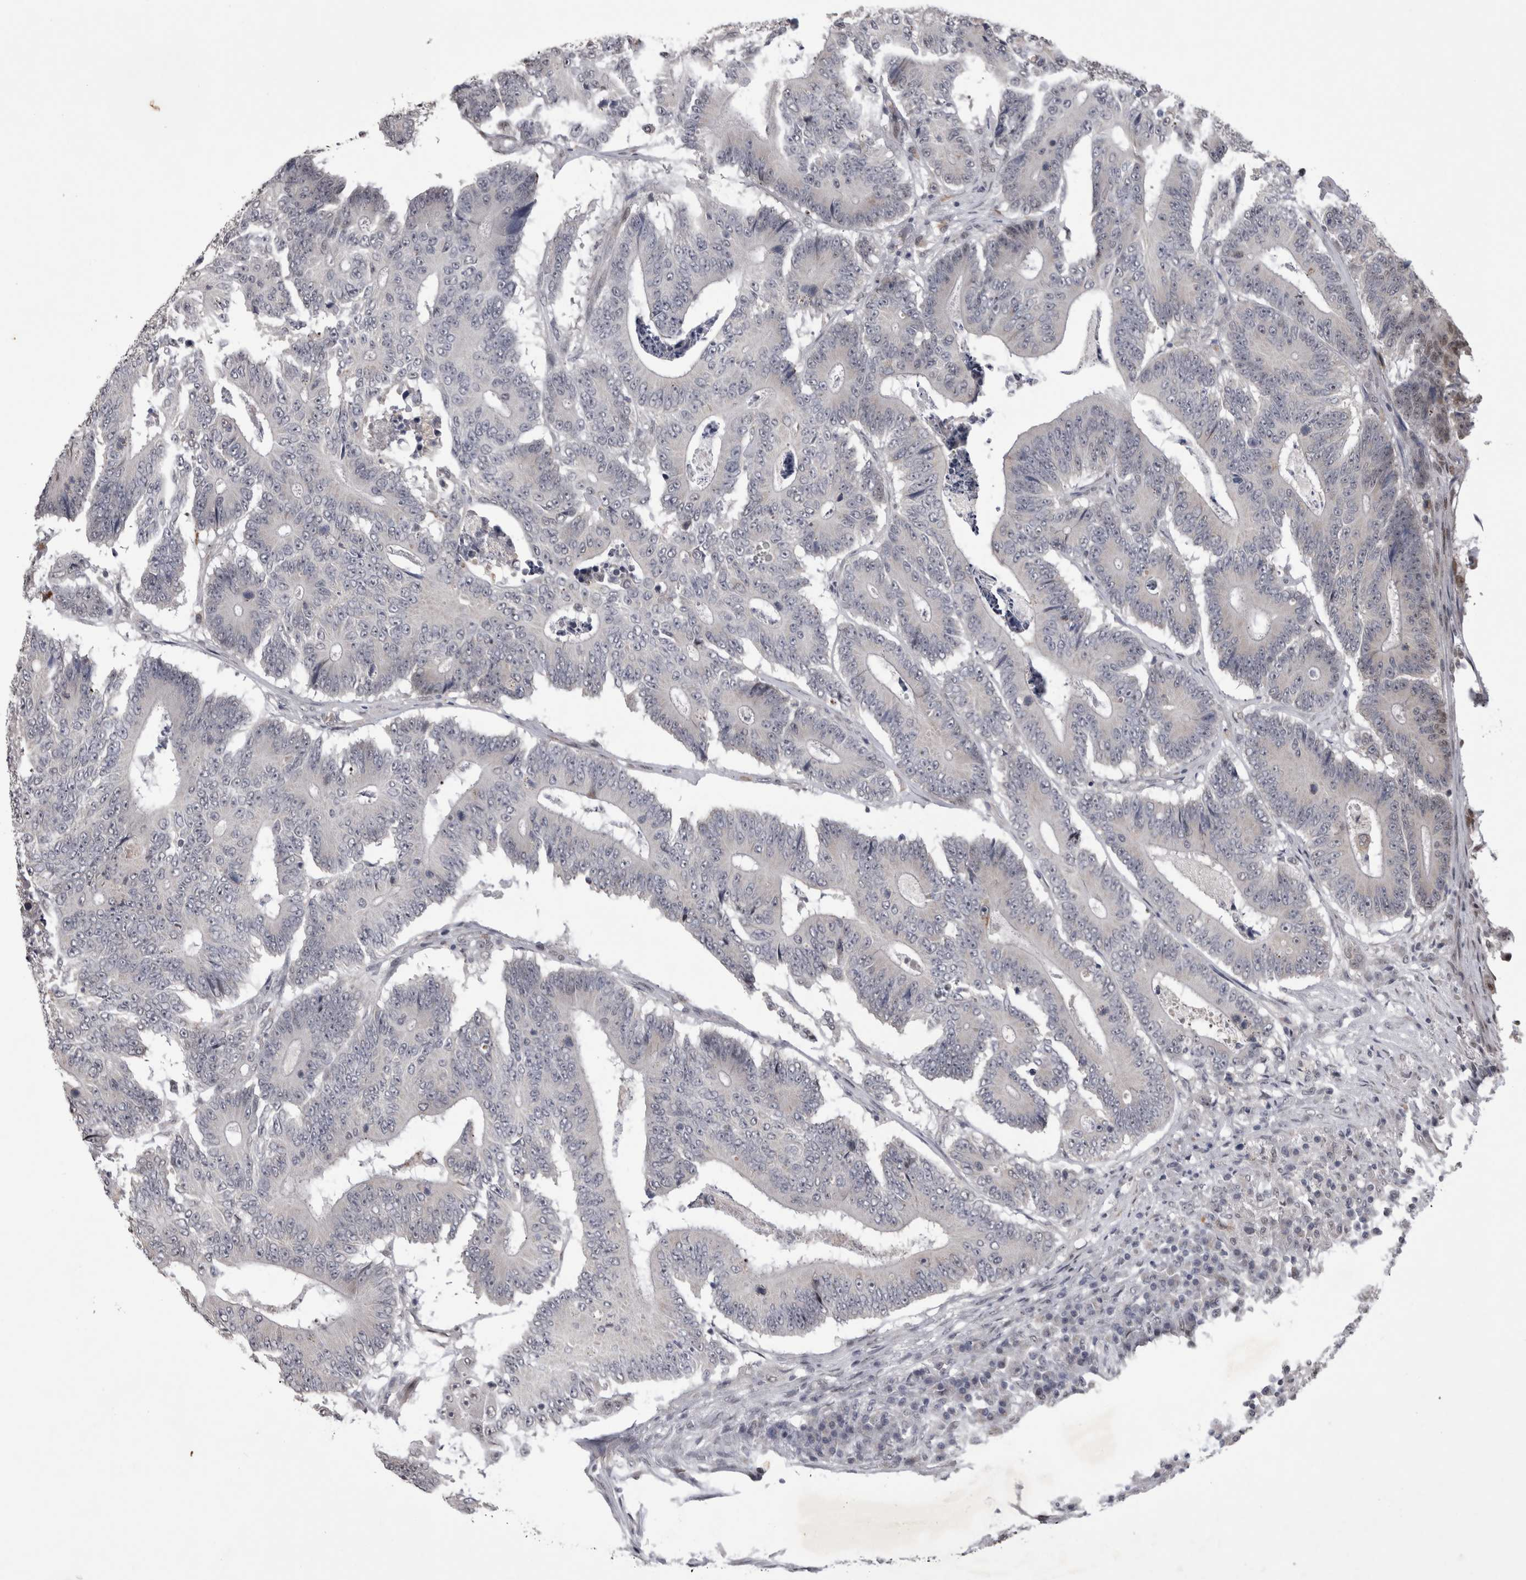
{"staining": {"intensity": "negative", "quantity": "none", "location": "none"}, "tissue": "colorectal cancer", "cell_type": "Tumor cells", "image_type": "cancer", "snomed": [{"axis": "morphology", "description": "Adenocarcinoma, NOS"}, {"axis": "topography", "description": "Colon"}], "caption": "Image shows no significant protein expression in tumor cells of adenocarcinoma (colorectal). (Brightfield microscopy of DAB immunohistochemistry (IHC) at high magnification).", "gene": "IFI44", "patient": {"sex": "male", "age": 83}}